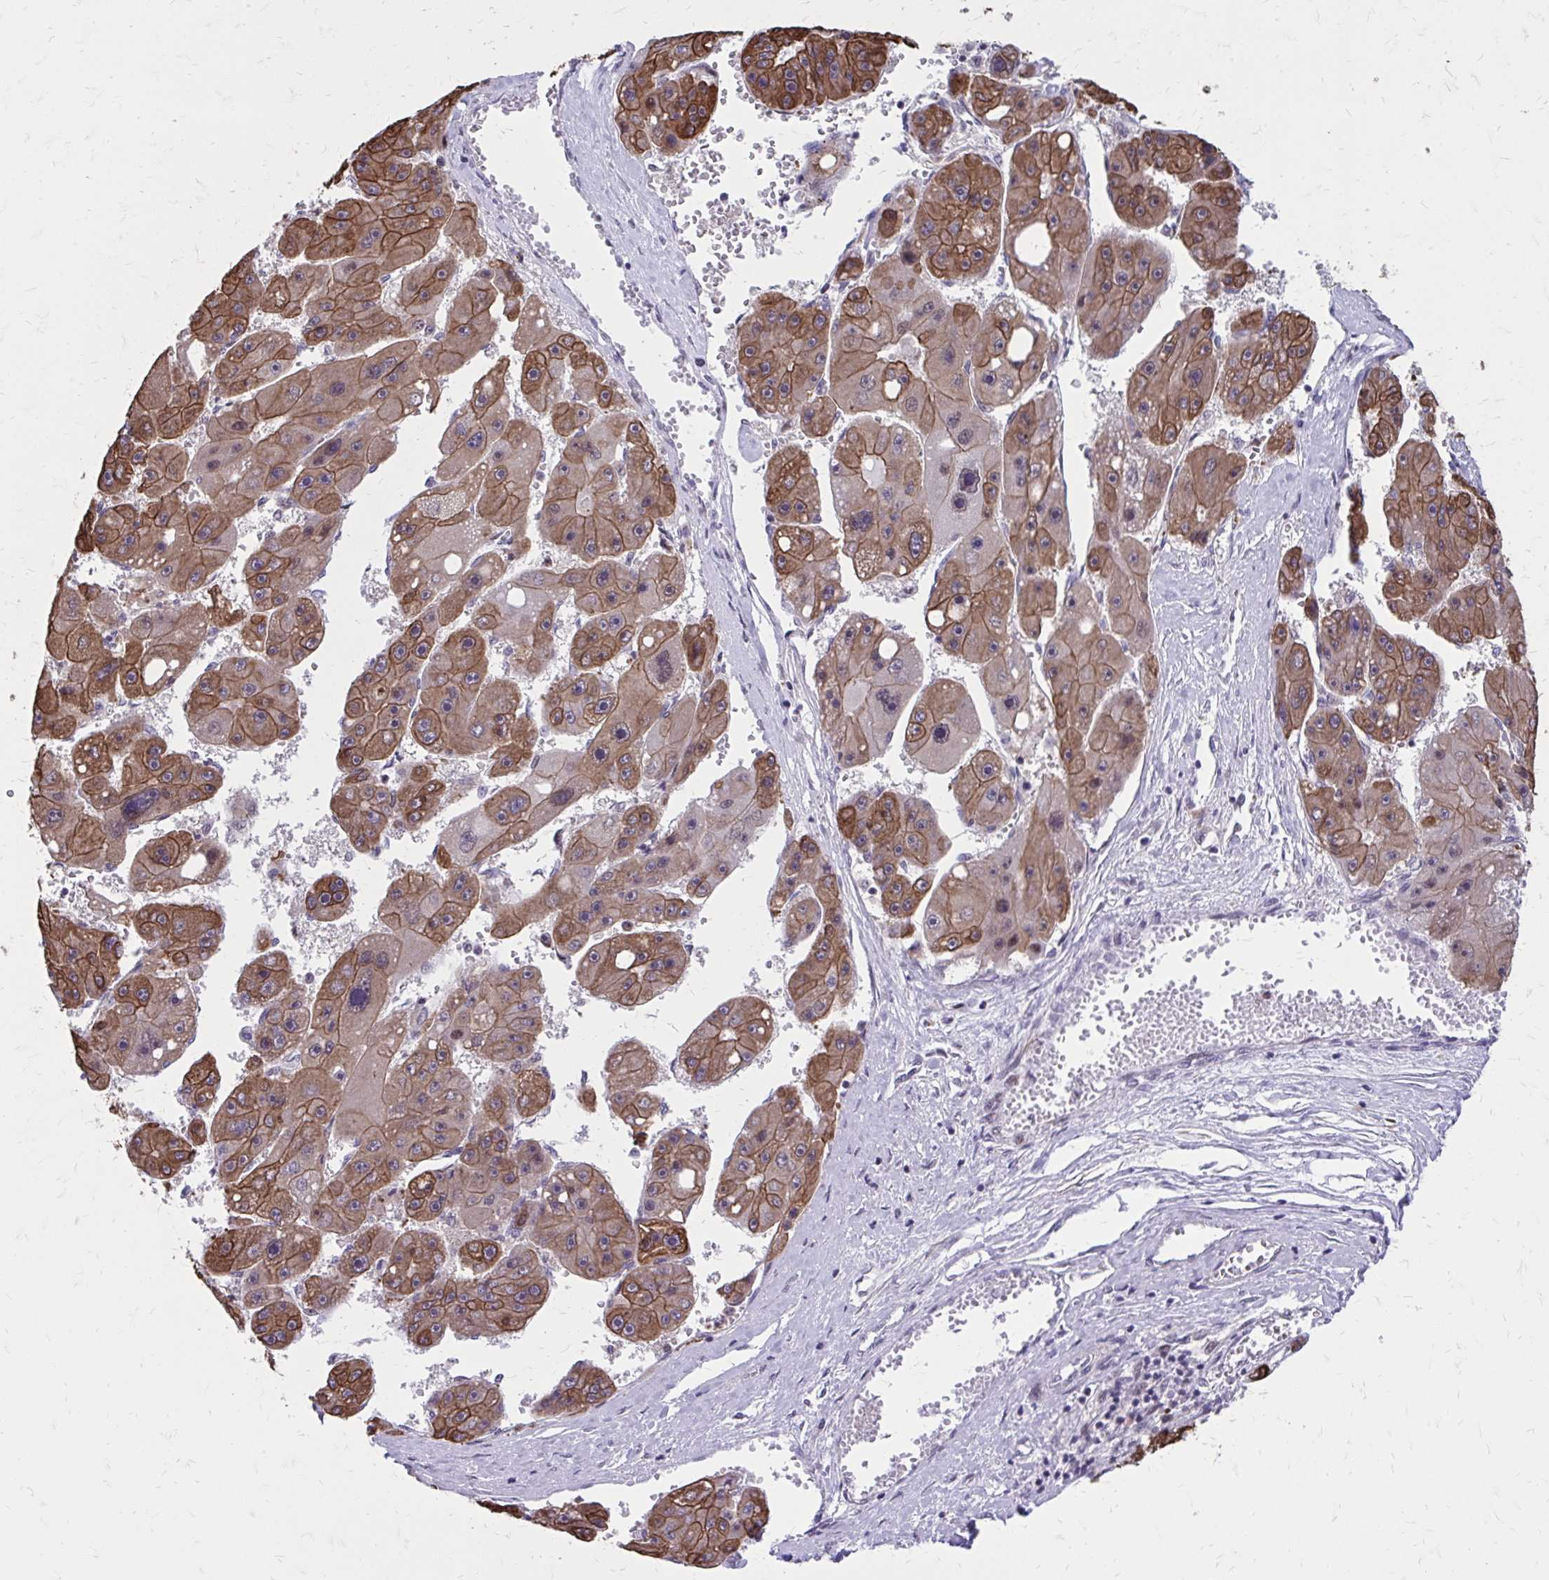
{"staining": {"intensity": "strong", "quantity": ">75%", "location": "cytoplasmic/membranous"}, "tissue": "liver cancer", "cell_type": "Tumor cells", "image_type": "cancer", "snomed": [{"axis": "morphology", "description": "Carcinoma, Hepatocellular, NOS"}, {"axis": "topography", "description": "Liver"}], "caption": "An immunohistochemistry (IHC) micrograph of neoplastic tissue is shown. Protein staining in brown labels strong cytoplasmic/membranous positivity in hepatocellular carcinoma (liver) within tumor cells. (Stains: DAB in brown, nuclei in blue, Microscopy: brightfield microscopy at high magnification).", "gene": "ANKRD30B", "patient": {"sex": "female", "age": 61}}